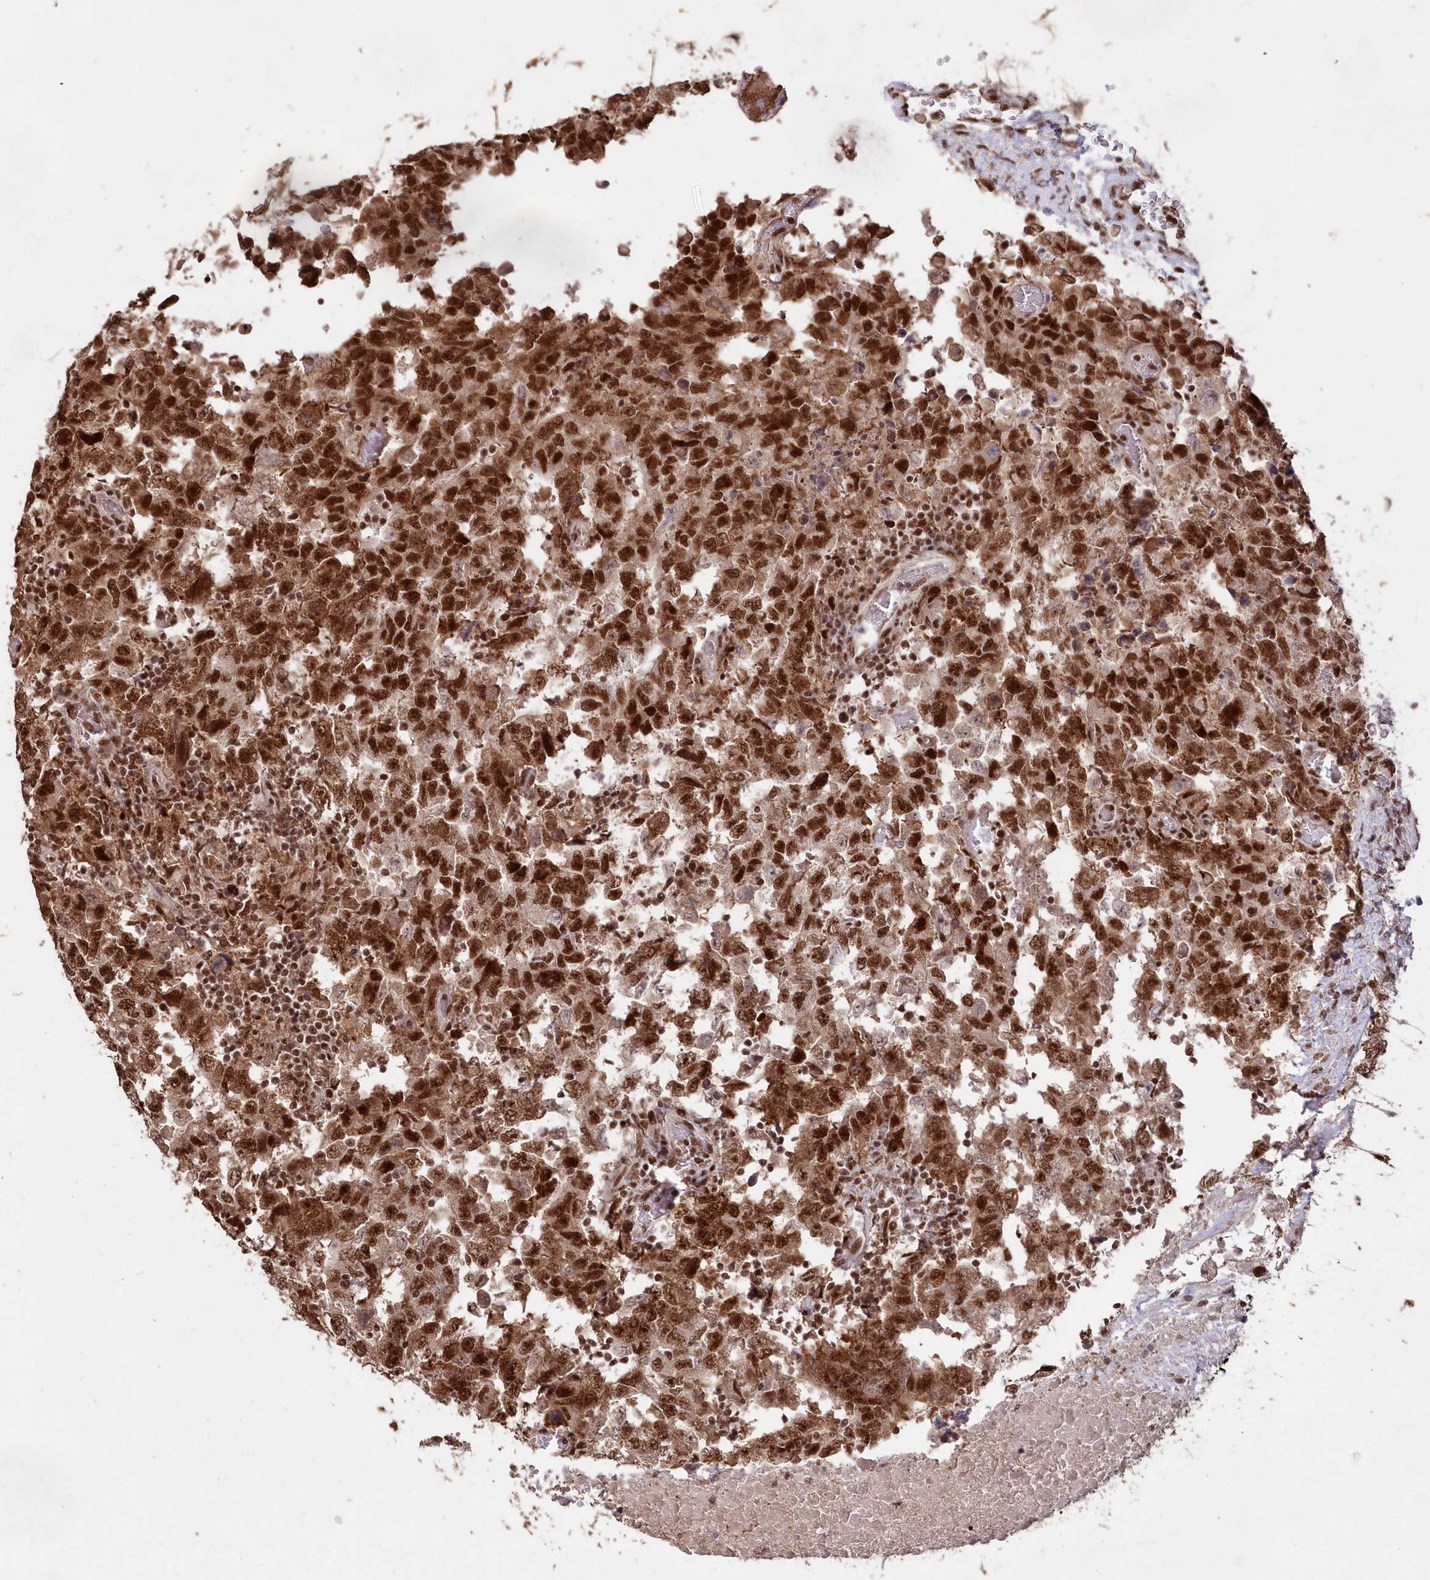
{"staining": {"intensity": "strong", "quantity": ">75%", "location": "nuclear"}, "tissue": "testis cancer", "cell_type": "Tumor cells", "image_type": "cancer", "snomed": [{"axis": "morphology", "description": "Carcinoma, Embryonal, NOS"}, {"axis": "topography", "description": "Testis"}], "caption": "This photomicrograph exhibits immunohistochemistry staining of human testis cancer (embryonal carcinoma), with high strong nuclear staining in approximately >75% of tumor cells.", "gene": "PDS5A", "patient": {"sex": "male", "age": 26}}